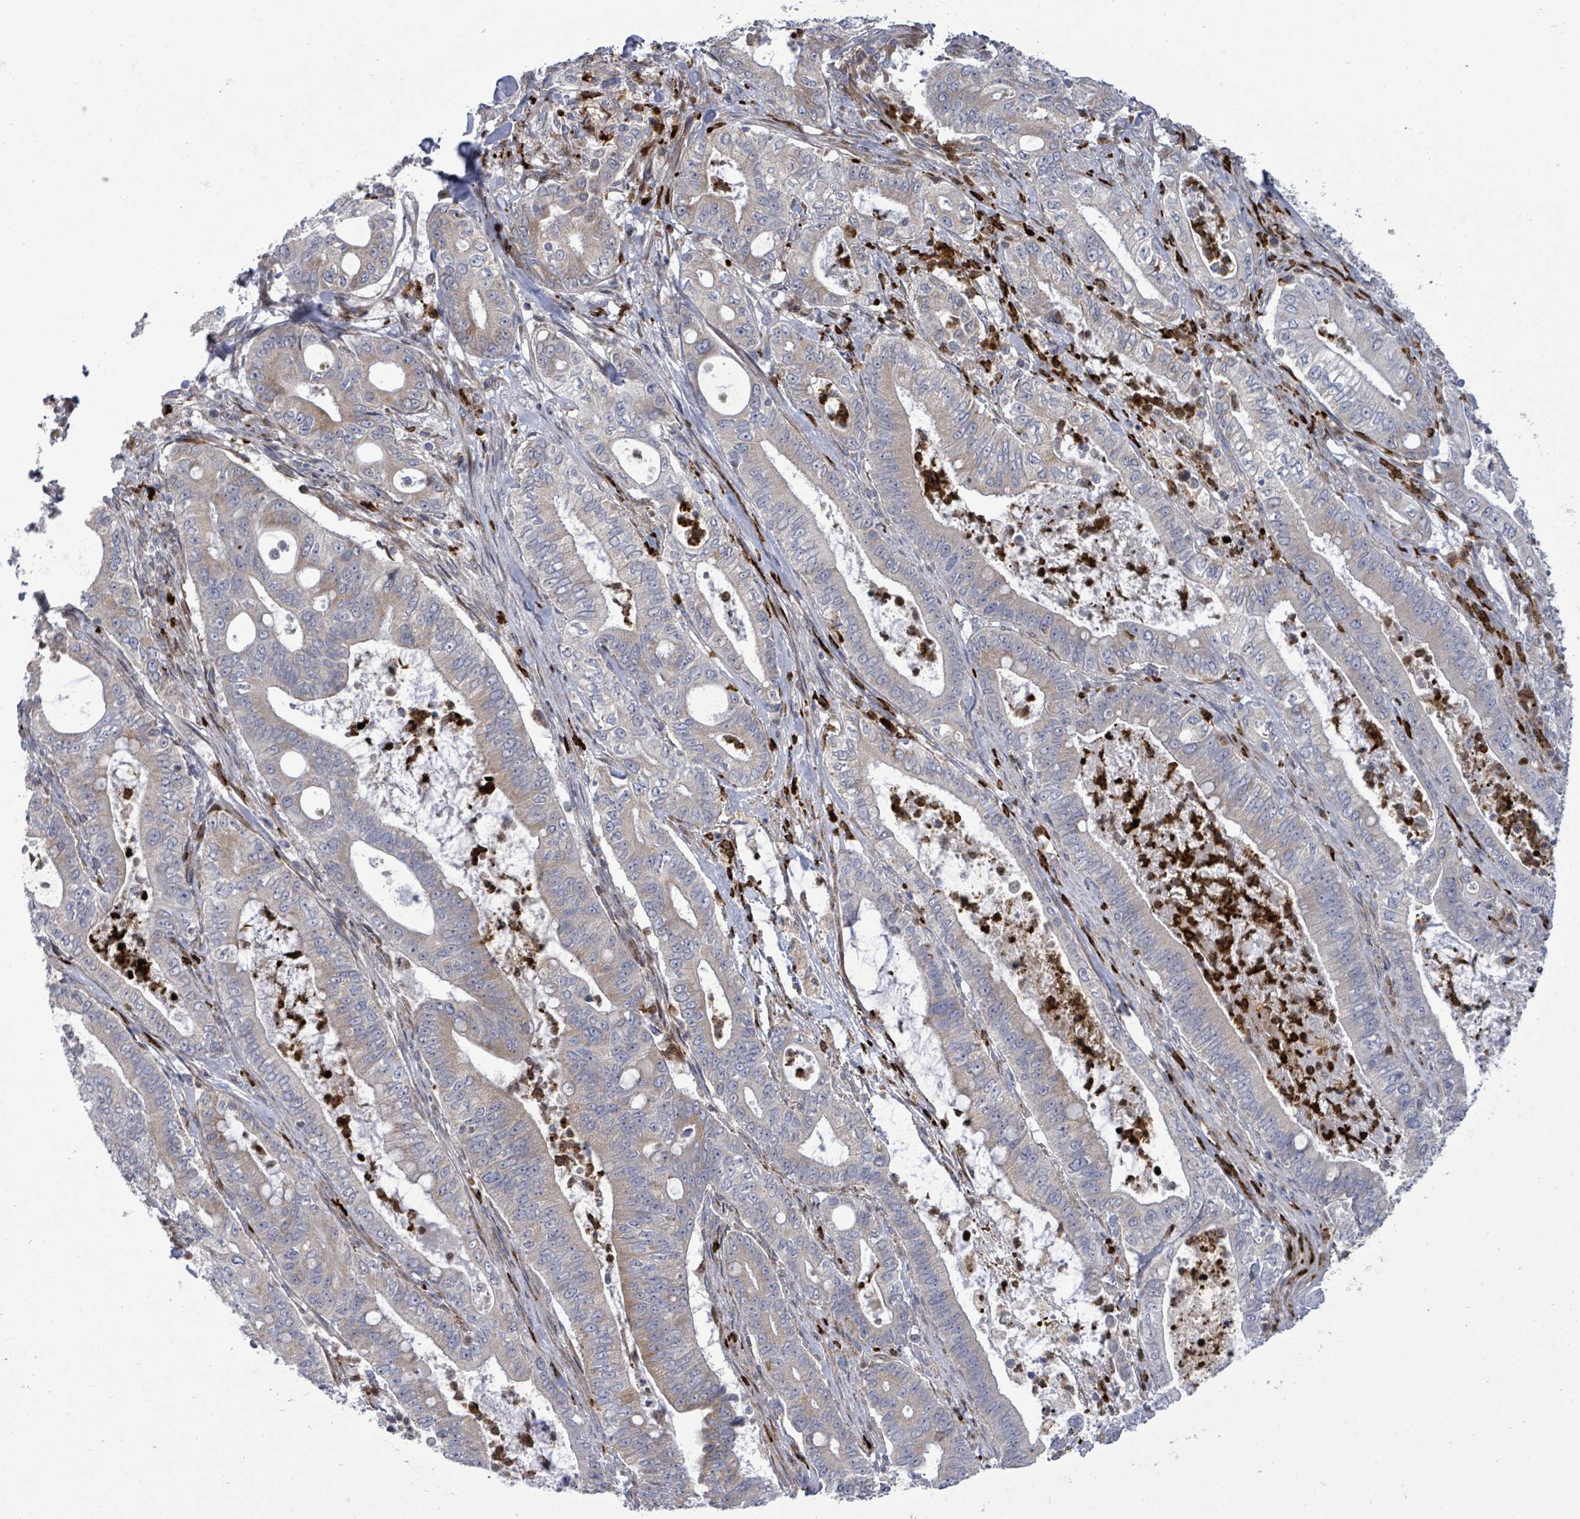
{"staining": {"intensity": "weak", "quantity": "25%-75%", "location": "cytoplasmic/membranous"}, "tissue": "pancreatic cancer", "cell_type": "Tumor cells", "image_type": "cancer", "snomed": [{"axis": "morphology", "description": "Adenocarcinoma, NOS"}, {"axis": "topography", "description": "Pancreas"}], "caption": "Human pancreatic adenocarcinoma stained for a protein (brown) shows weak cytoplasmic/membranous positive staining in about 25%-75% of tumor cells.", "gene": "SAR1A", "patient": {"sex": "male", "age": 71}}